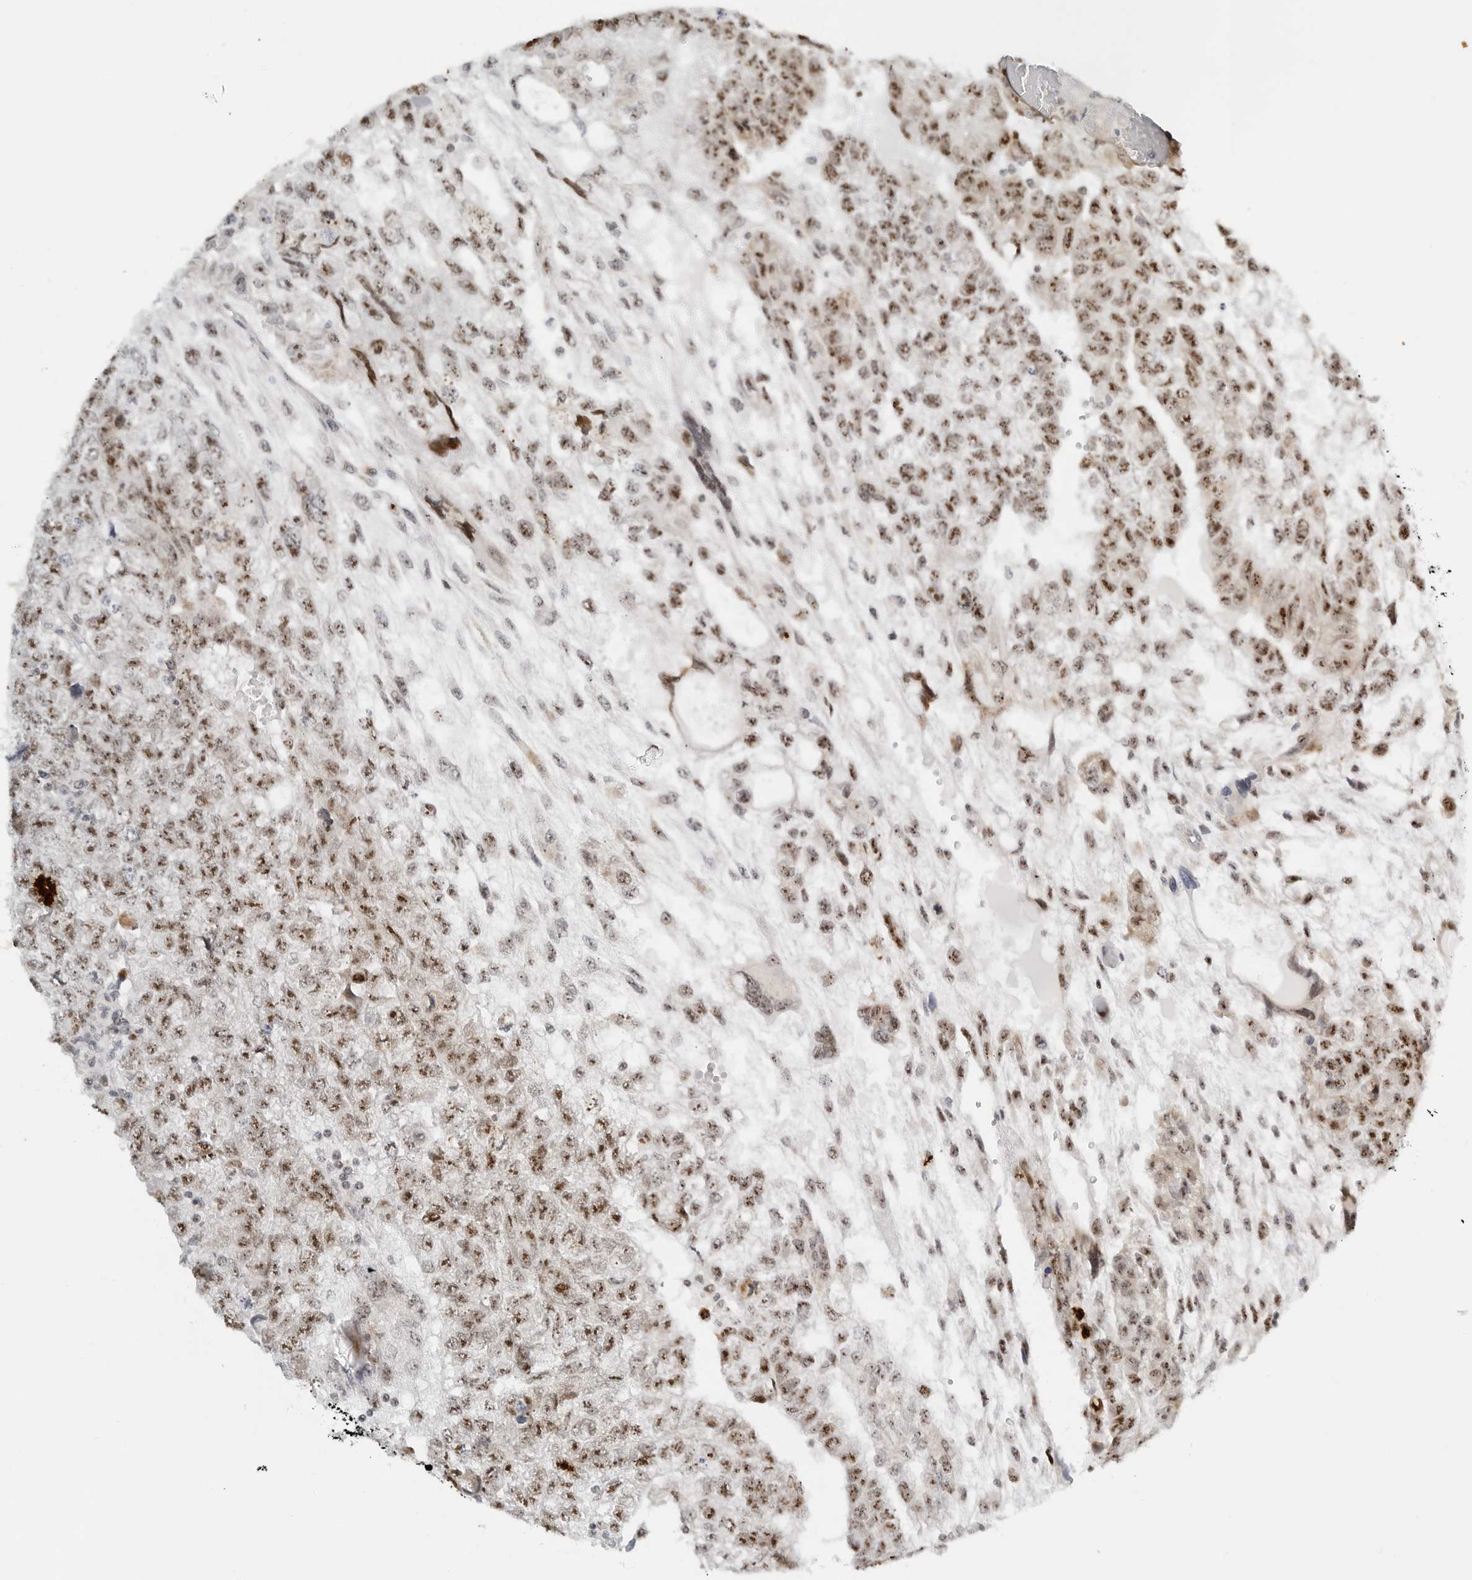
{"staining": {"intensity": "moderate", "quantity": ">75%", "location": "nuclear"}, "tissue": "testis cancer", "cell_type": "Tumor cells", "image_type": "cancer", "snomed": [{"axis": "morphology", "description": "Carcinoma, Embryonal, NOS"}, {"axis": "topography", "description": "Testis"}], "caption": "This micrograph displays immunohistochemistry staining of human testis embryonal carcinoma, with medium moderate nuclear staining in about >75% of tumor cells.", "gene": "RIMKLA", "patient": {"sex": "male", "age": 36}}